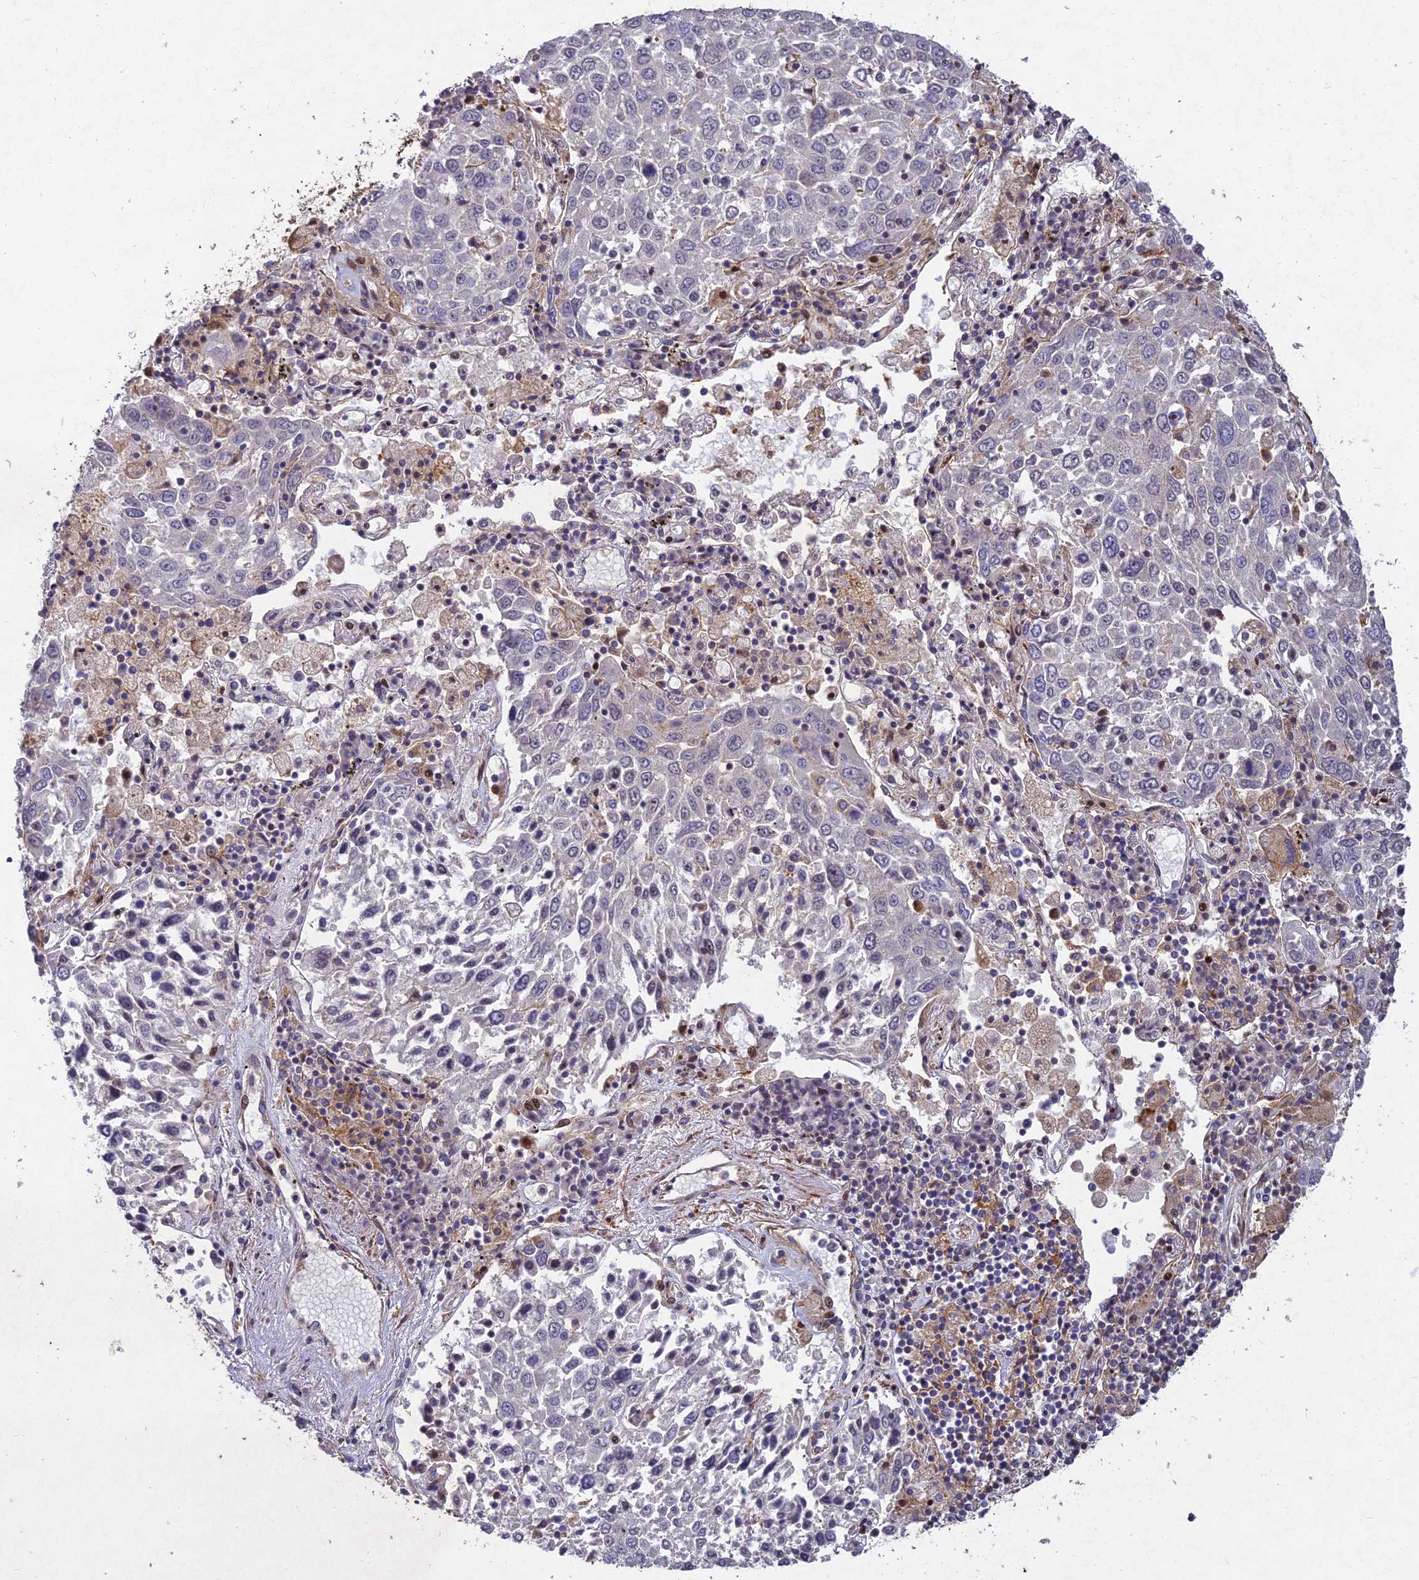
{"staining": {"intensity": "negative", "quantity": "none", "location": "none"}, "tissue": "lung cancer", "cell_type": "Tumor cells", "image_type": "cancer", "snomed": [{"axis": "morphology", "description": "Squamous cell carcinoma, NOS"}, {"axis": "topography", "description": "Lung"}], "caption": "This photomicrograph is of lung squamous cell carcinoma stained with IHC to label a protein in brown with the nuclei are counter-stained blue. There is no expression in tumor cells.", "gene": "RELCH", "patient": {"sex": "male", "age": 65}}